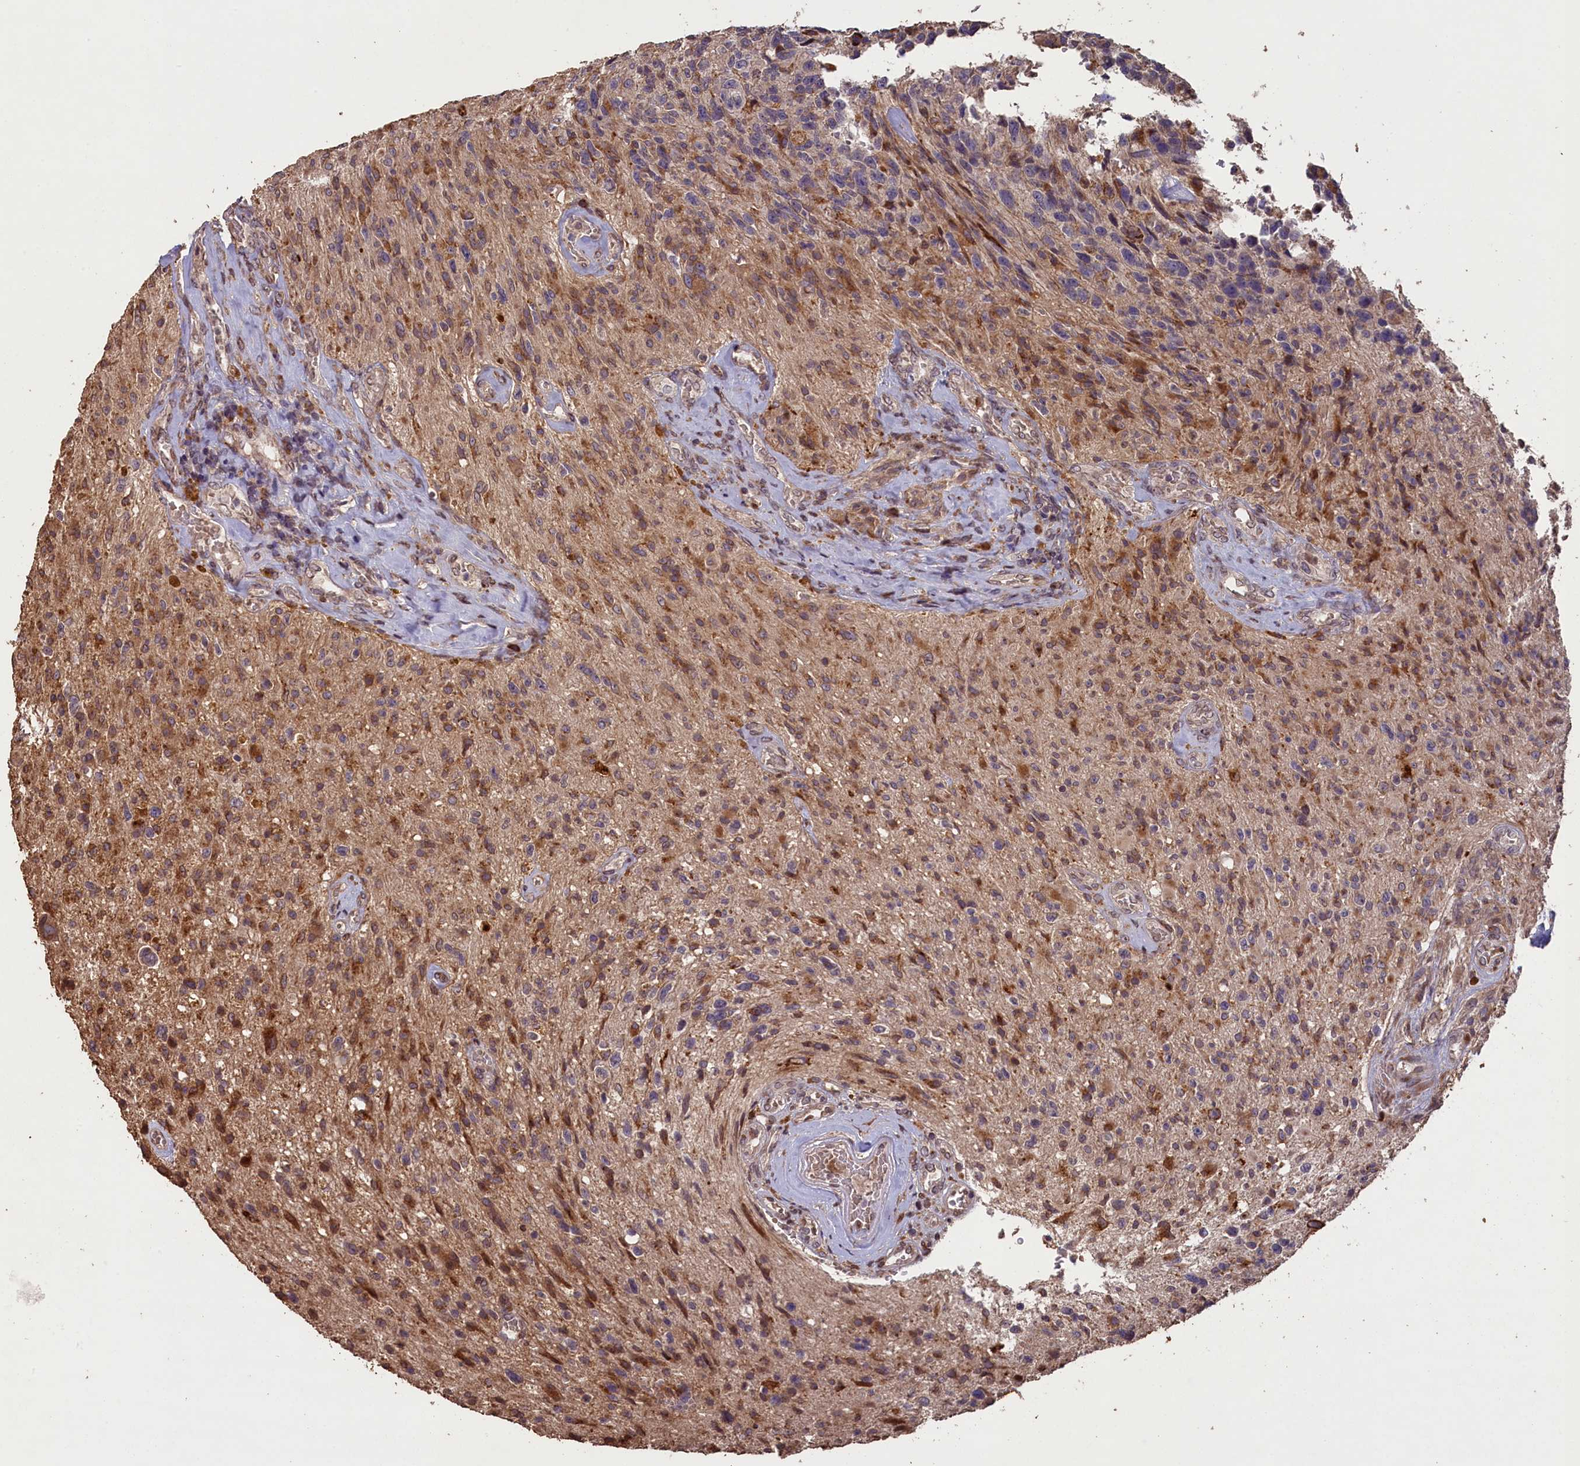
{"staining": {"intensity": "moderate", "quantity": "<25%", "location": "cytoplasmic/membranous"}, "tissue": "glioma", "cell_type": "Tumor cells", "image_type": "cancer", "snomed": [{"axis": "morphology", "description": "Glioma, malignant, High grade"}, {"axis": "topography", "description": "Brain"}], "caption": "Immunohistochemical staining of glioma exhibits low levels of moderate cytoplasmic/membranous positivity in approximately <25% of tumor cells. (DAB (3,3'-diaminobenzidine) IHC, brown staining for protein, blue staining for nuclei).", "gene": "SLC38A7", "patient": {"sex": "male", "age": 69}}